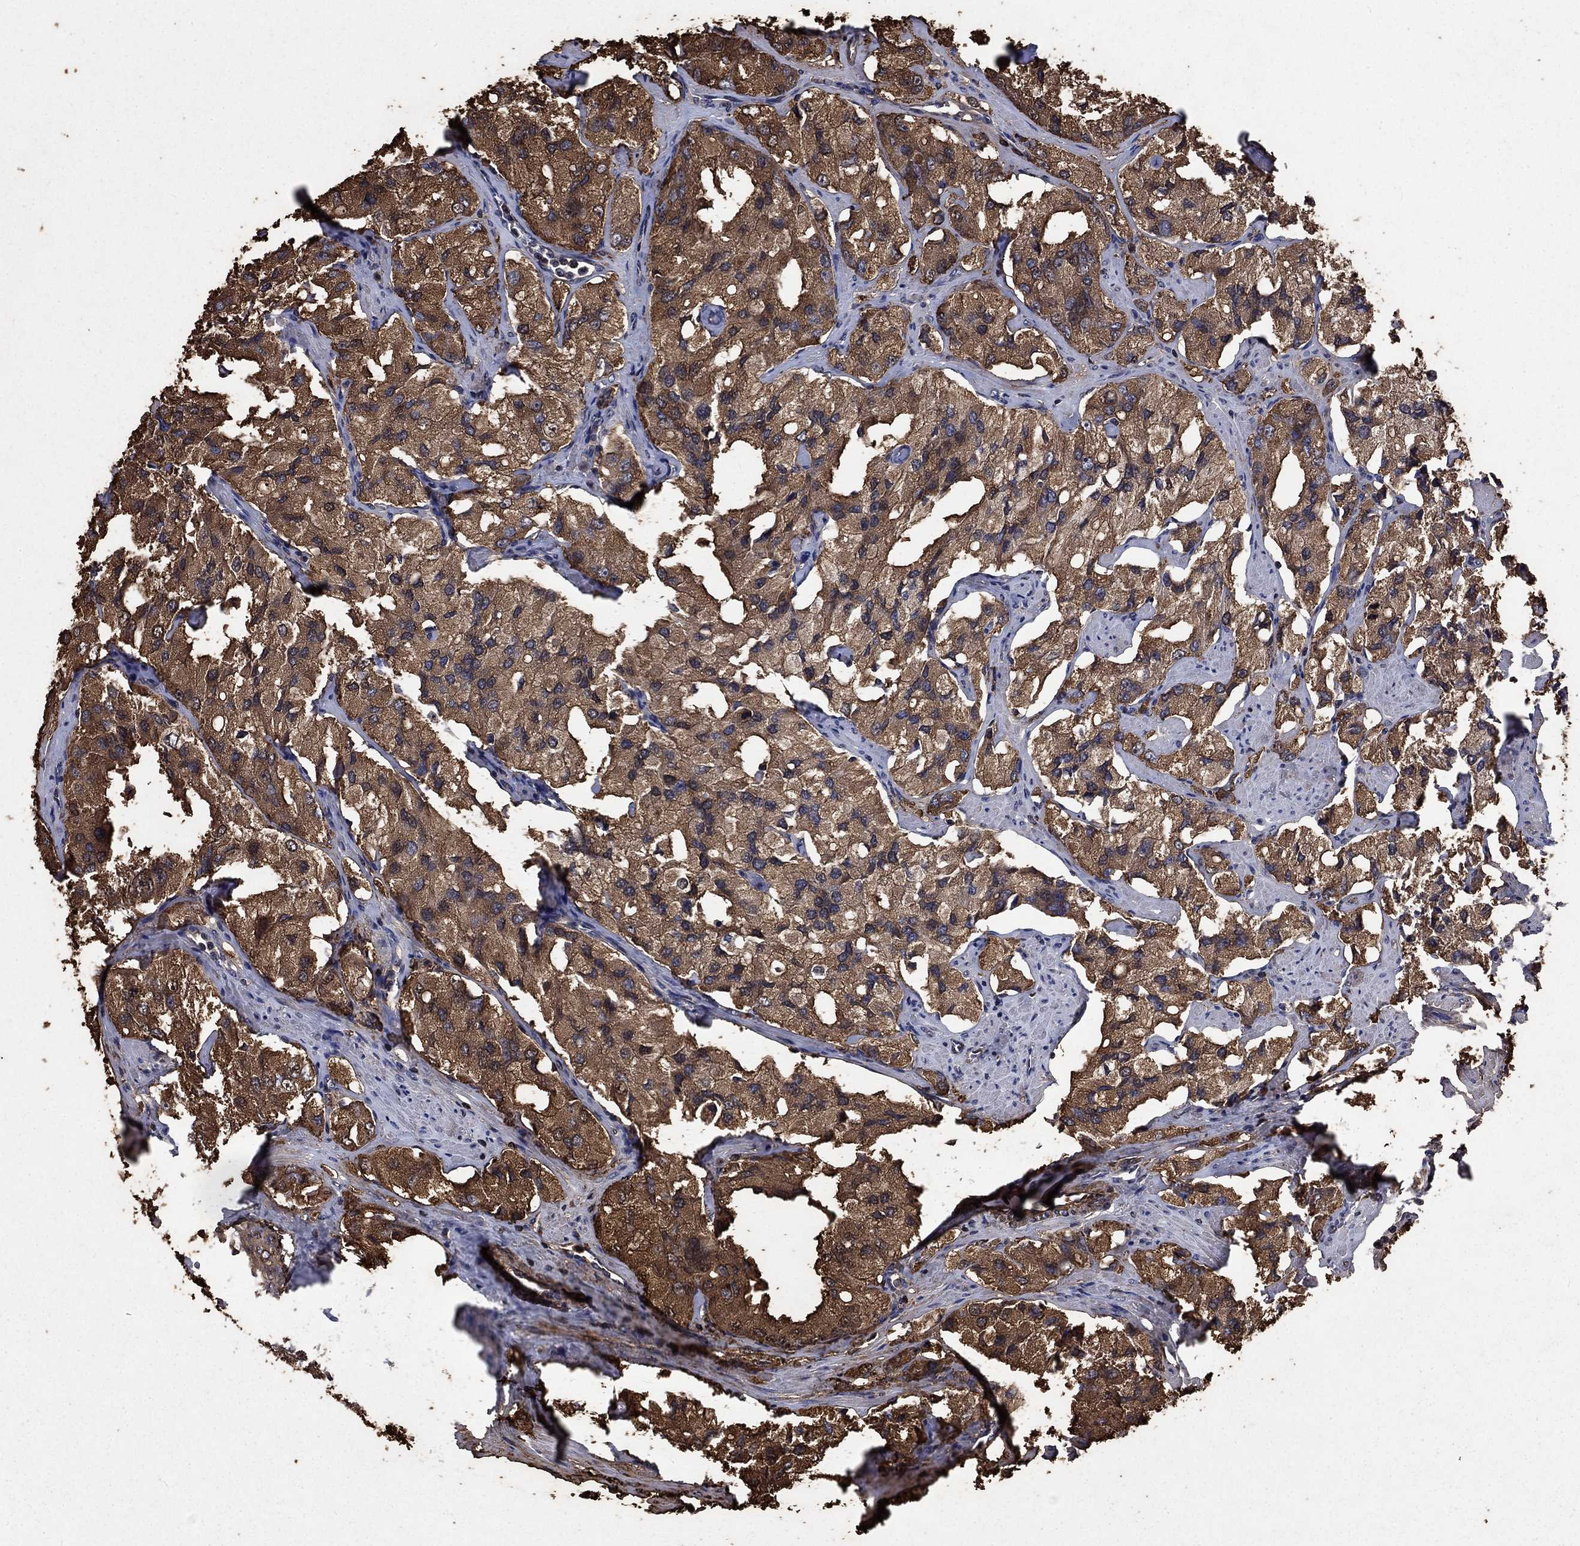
{"staining": {"intensity": "strong", "quantity": "25%-75%", "location": "cytoplasmic/membranous"}, "tissue": "prostate cancer", "cell_type": "Tumor cells", "image_type": "cancer", "snomed": [{"axis": "morphology", "description": "Adenocarcinoma, NOS"}, {"axis": "topography", "description": "Prostate and seminal vesicle, NOS"}, {"axis": "topography", "description": "Prostate"}], "caption": "Brown immunohistochemical staining in prostate cancer exhibits strong cytoplasmic/membranous expression in approximately 25%-75% of tumor cells.", "gene": "PDE3A", "patient": {"sex": "male", "age": 64}}